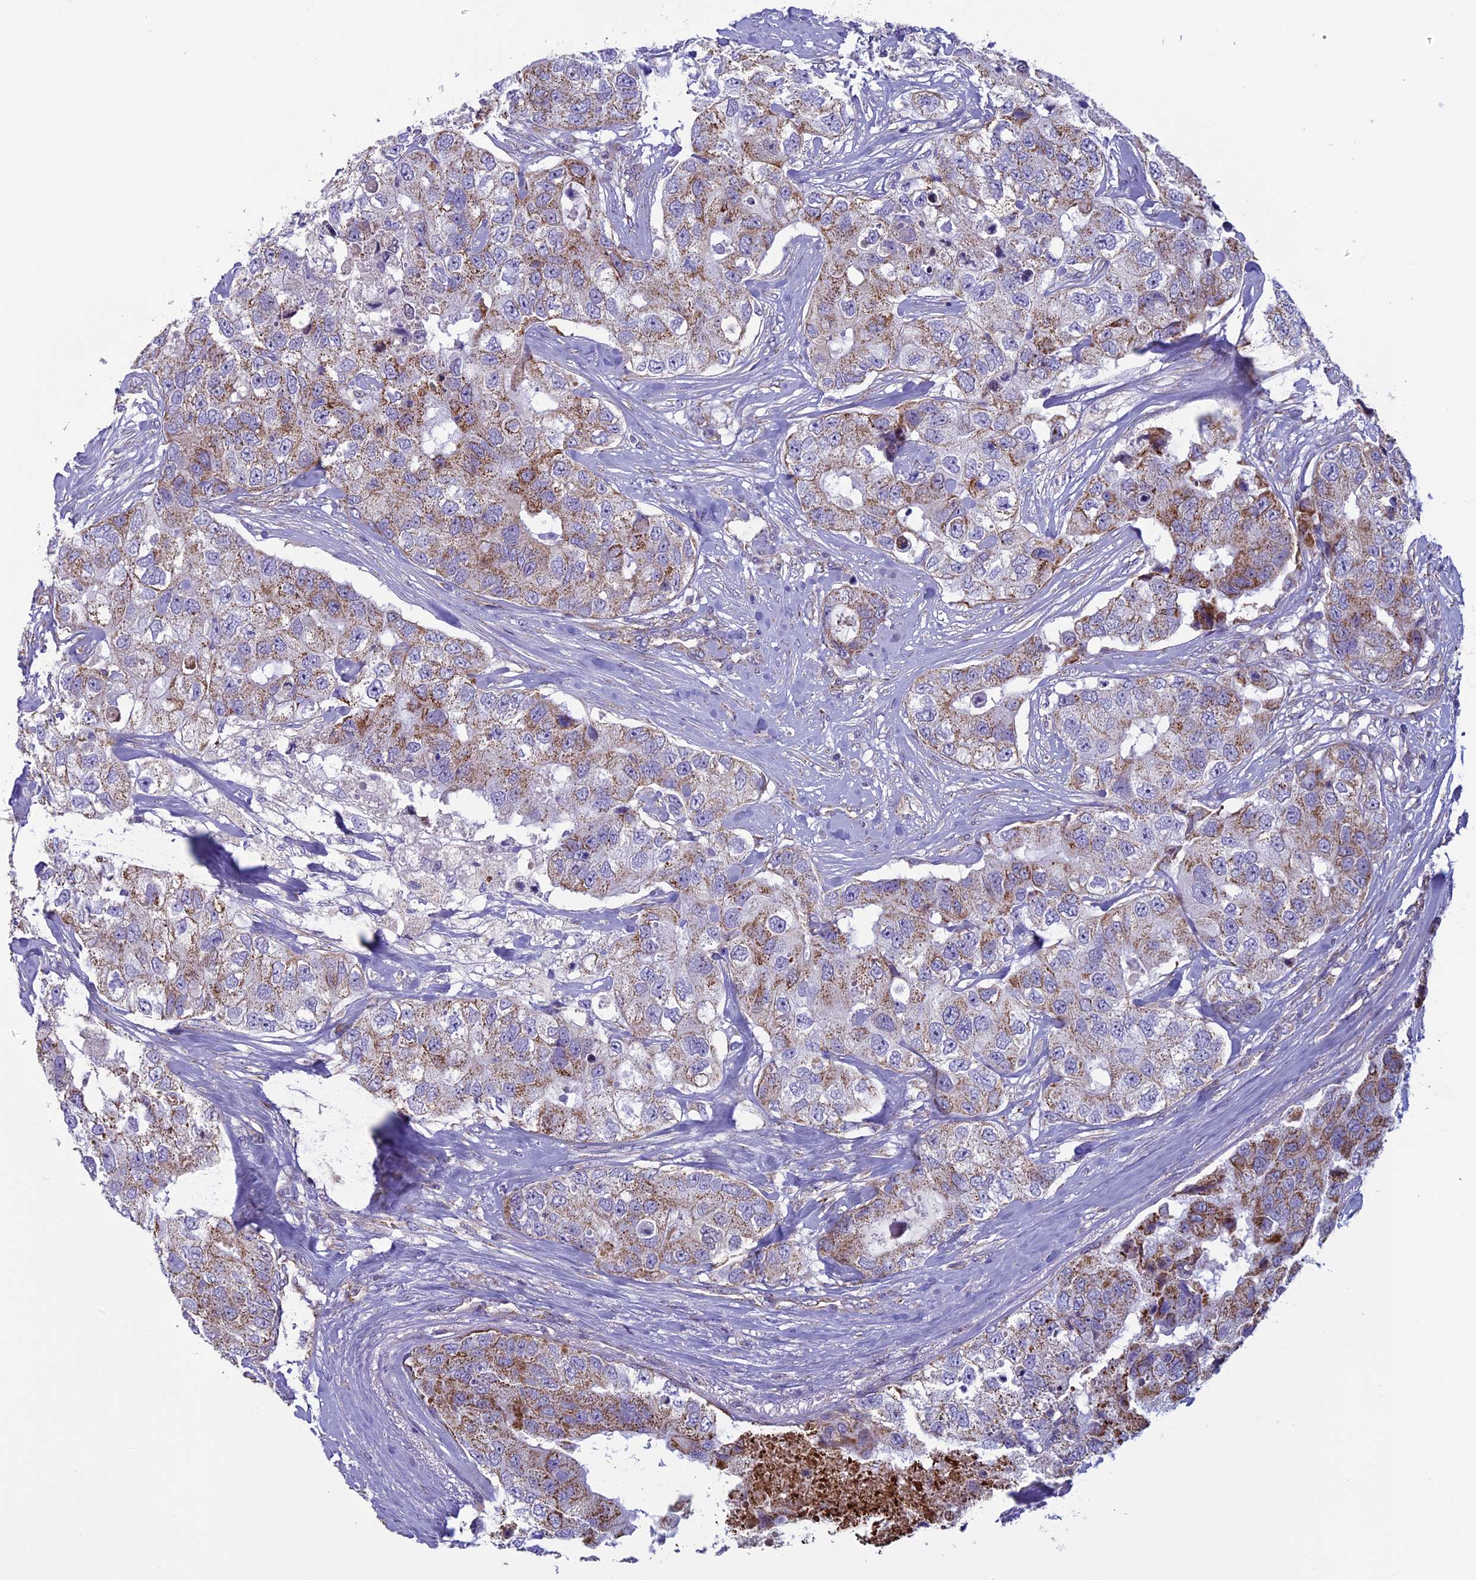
{"staining": {"intensity": "moderate", "quantity": ">75%", "location": "cytoplasmic/membranous"}, "tissue": "breast cancer", "cell_type": "Tumor cells", "image_type": "cancer", "snomed": [{"axis": "morphology", "description": "Duct carcinoma"}, {"axis": "topography", "description": "Breast"}], "caption": "Breast cancer was stained to show a protein in brown. There is medium levels of moderate cytoplasmic/membranous staining in about >75% of tumor cells.", "gene": "MFSD12", "patient": {"sex": "female", "age": 62}}